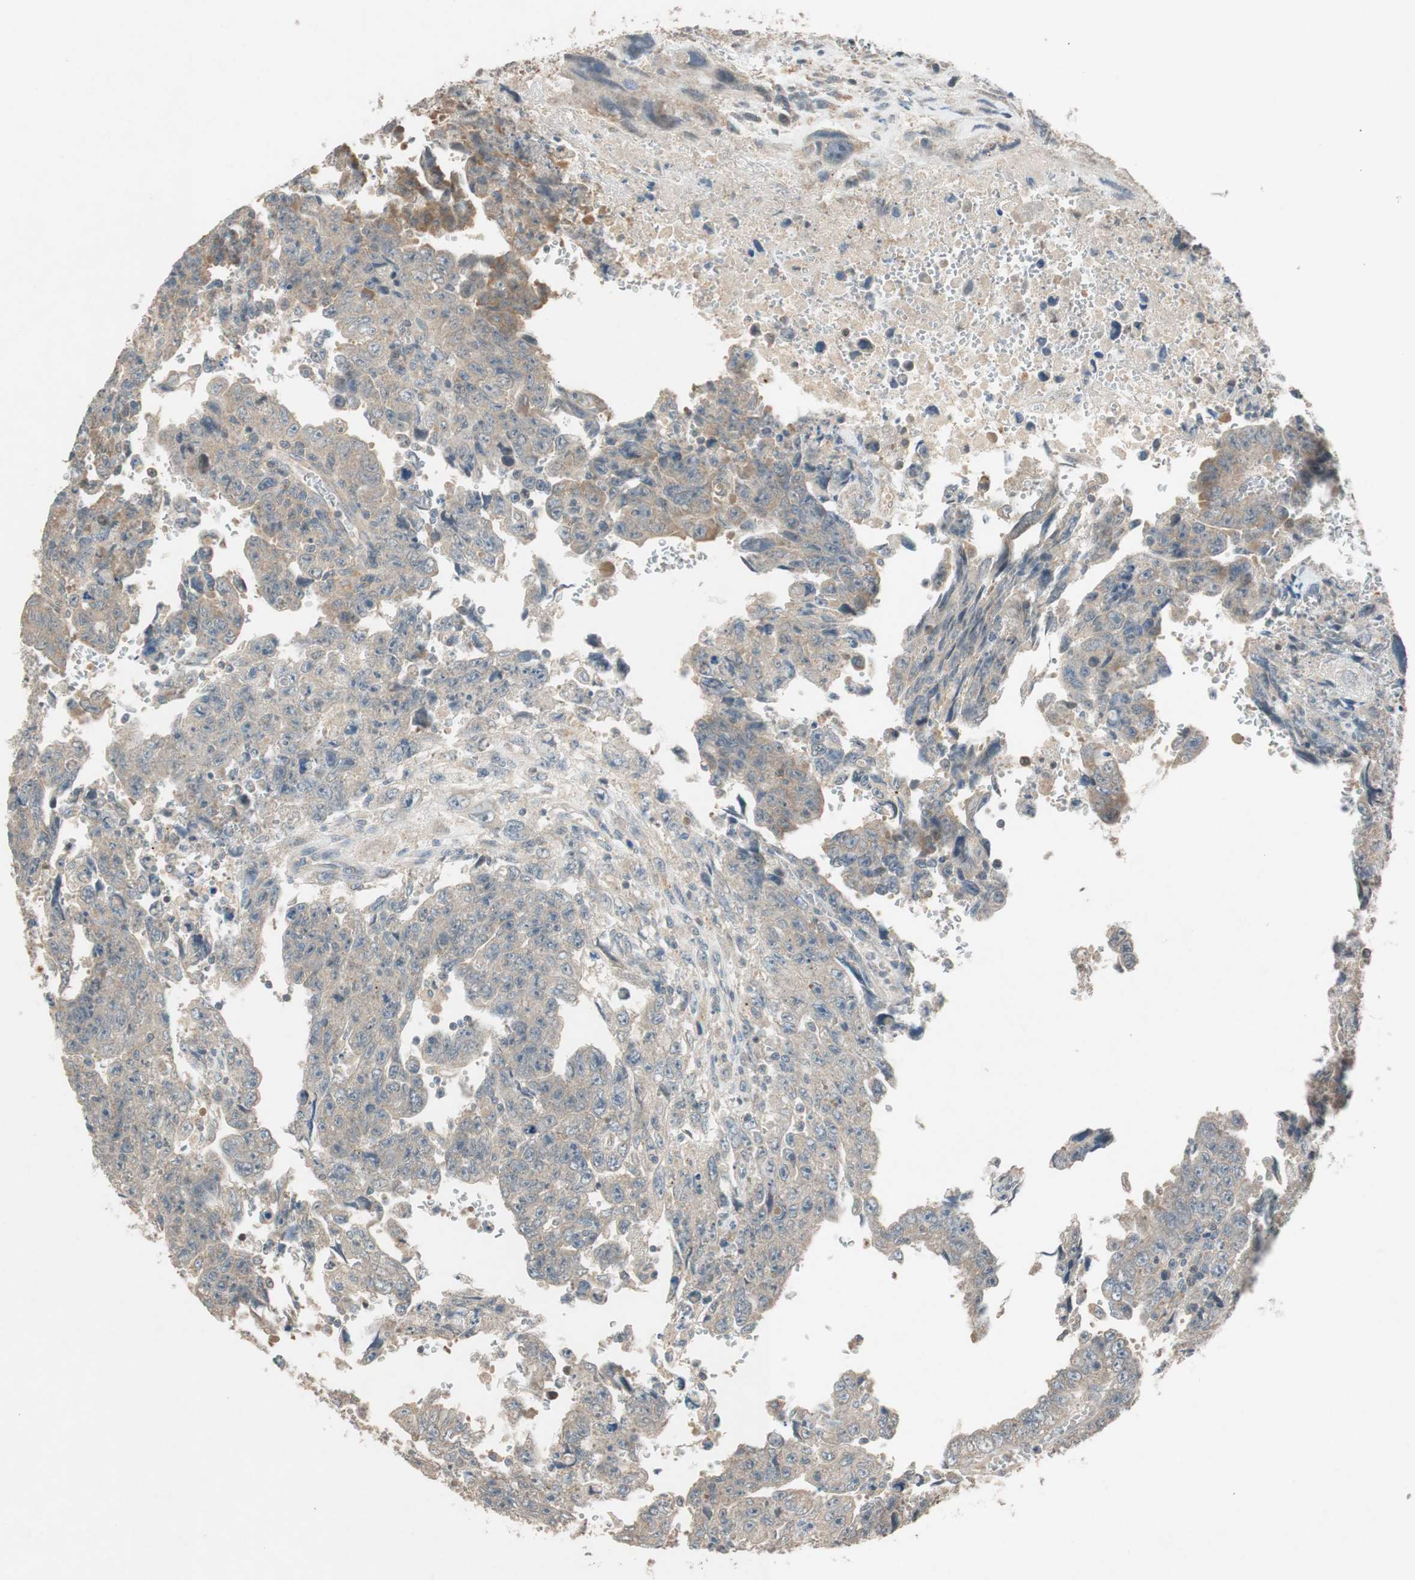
{"staining": {"intensity": "weak", "quantity": ">75%", "location": "cytoplasmic/membranous"}, "tissue": "testis cancer", "cell_type": "Tumor cells", "image_type": "cancer", "snomed": [{"axis": "morphology", "description": "Carcinoma, Embryonal, NOS"}, {"axis": "topography", "description": "Testis"}], "caption": "Testis embryonal carcinoma tissue exhibits weak cytoplasmic/membranous expression in about >75% of tumor cells, visualized by immunohistochemistry.", "gene": "GLB1", "patient": {"sex": "male", "age": 28}}